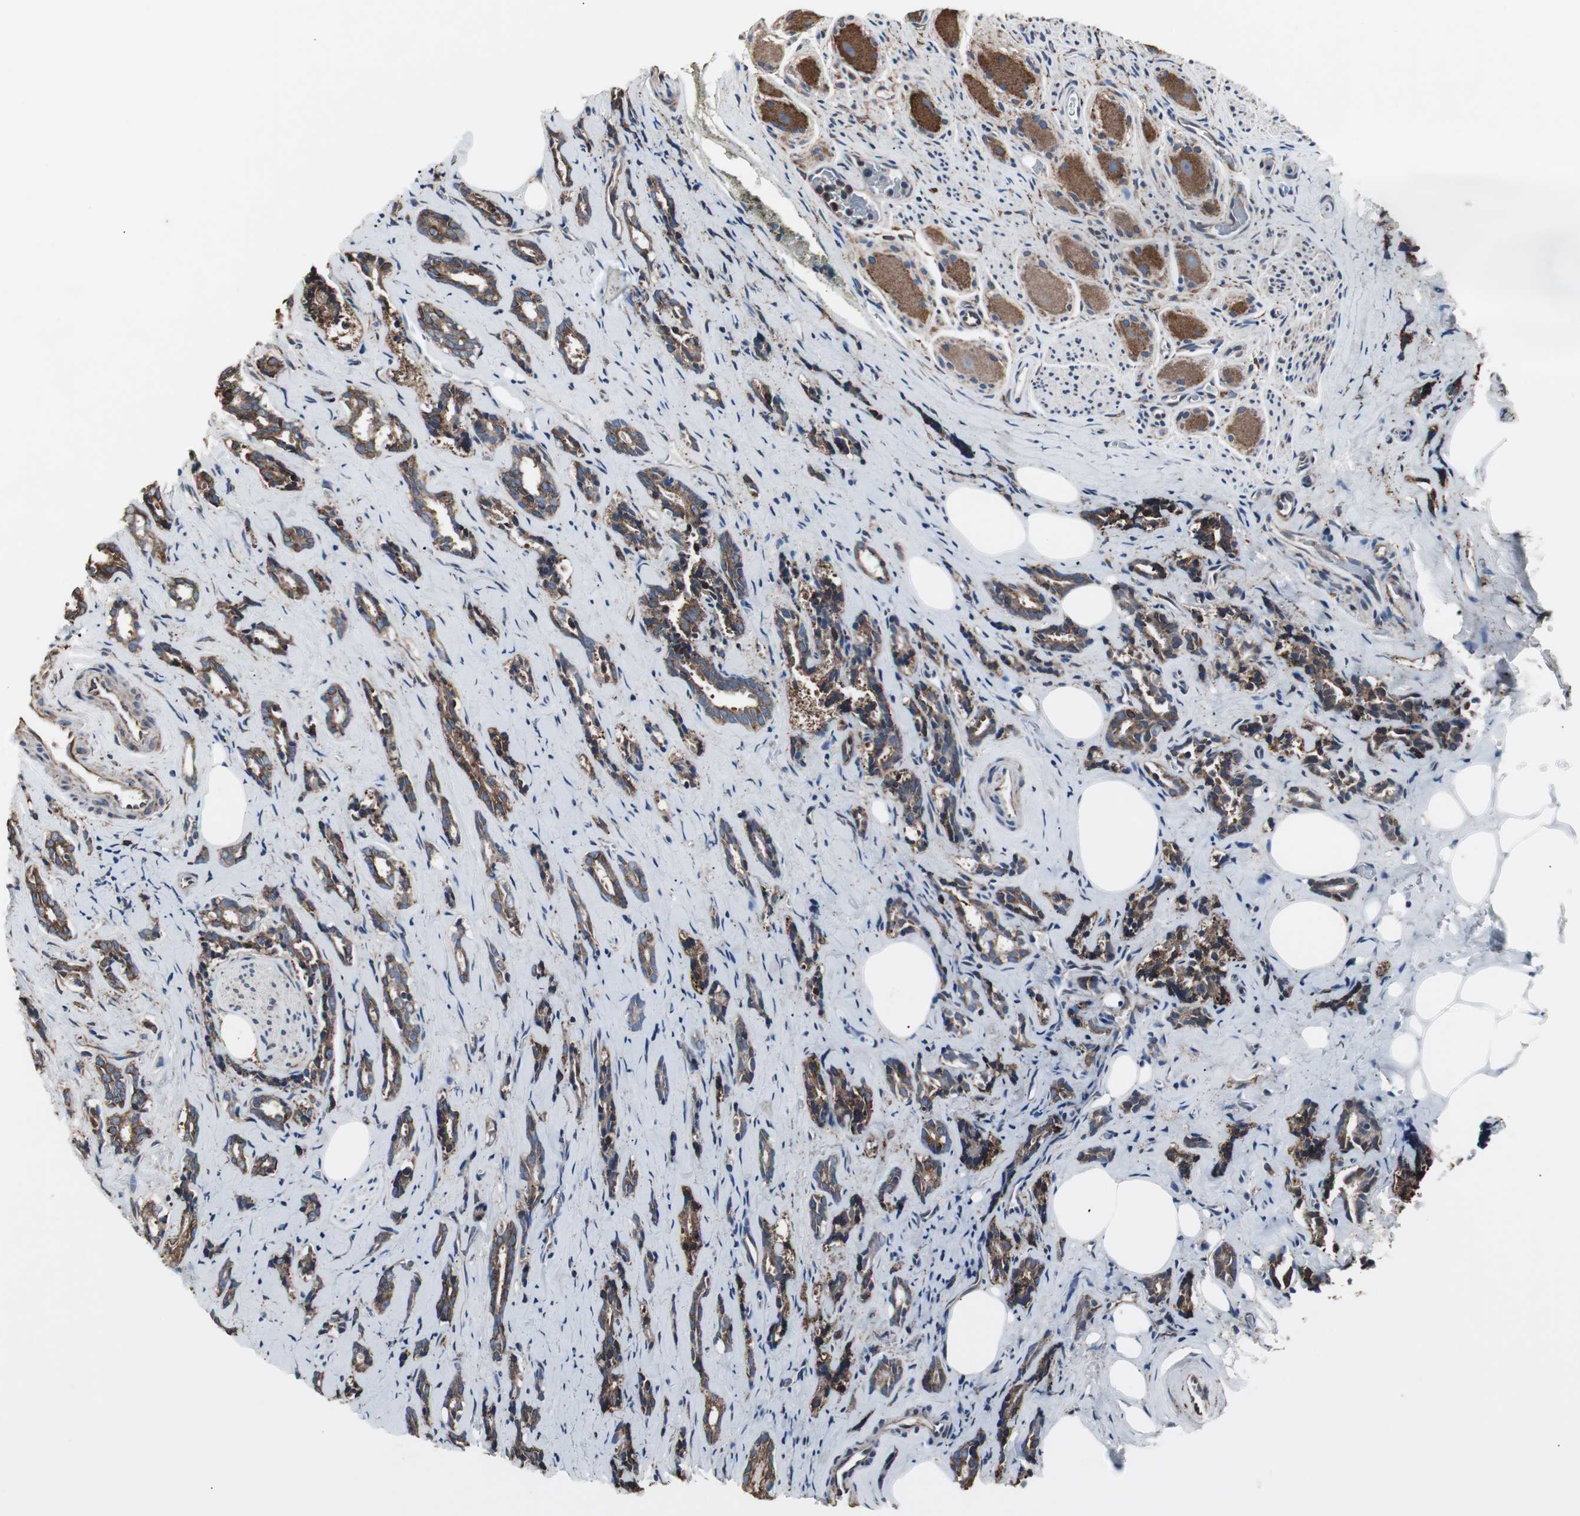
{"staining": {"intensity": "moderate", "quantity": ">75%", "location": "cytoplasmic/membranous"}, "tissue": "prostate cancer", "cell_type": "Tumor cells", "image_type": "cancer", "snomed": [{"axis": "morphology", "description": "Adenocarcinoma, High grade"}, {"axis": "topography", "description": "Prostate"}], "caption": "Prostate cancer tissue displays moderate cytoplasmic/membranous positivity in about >75% of tumor cells (Brightfield microscopy of DAB IHC at high magnification).", "gene": "CALU", "patient": {"sex": "male", "age": 67}}